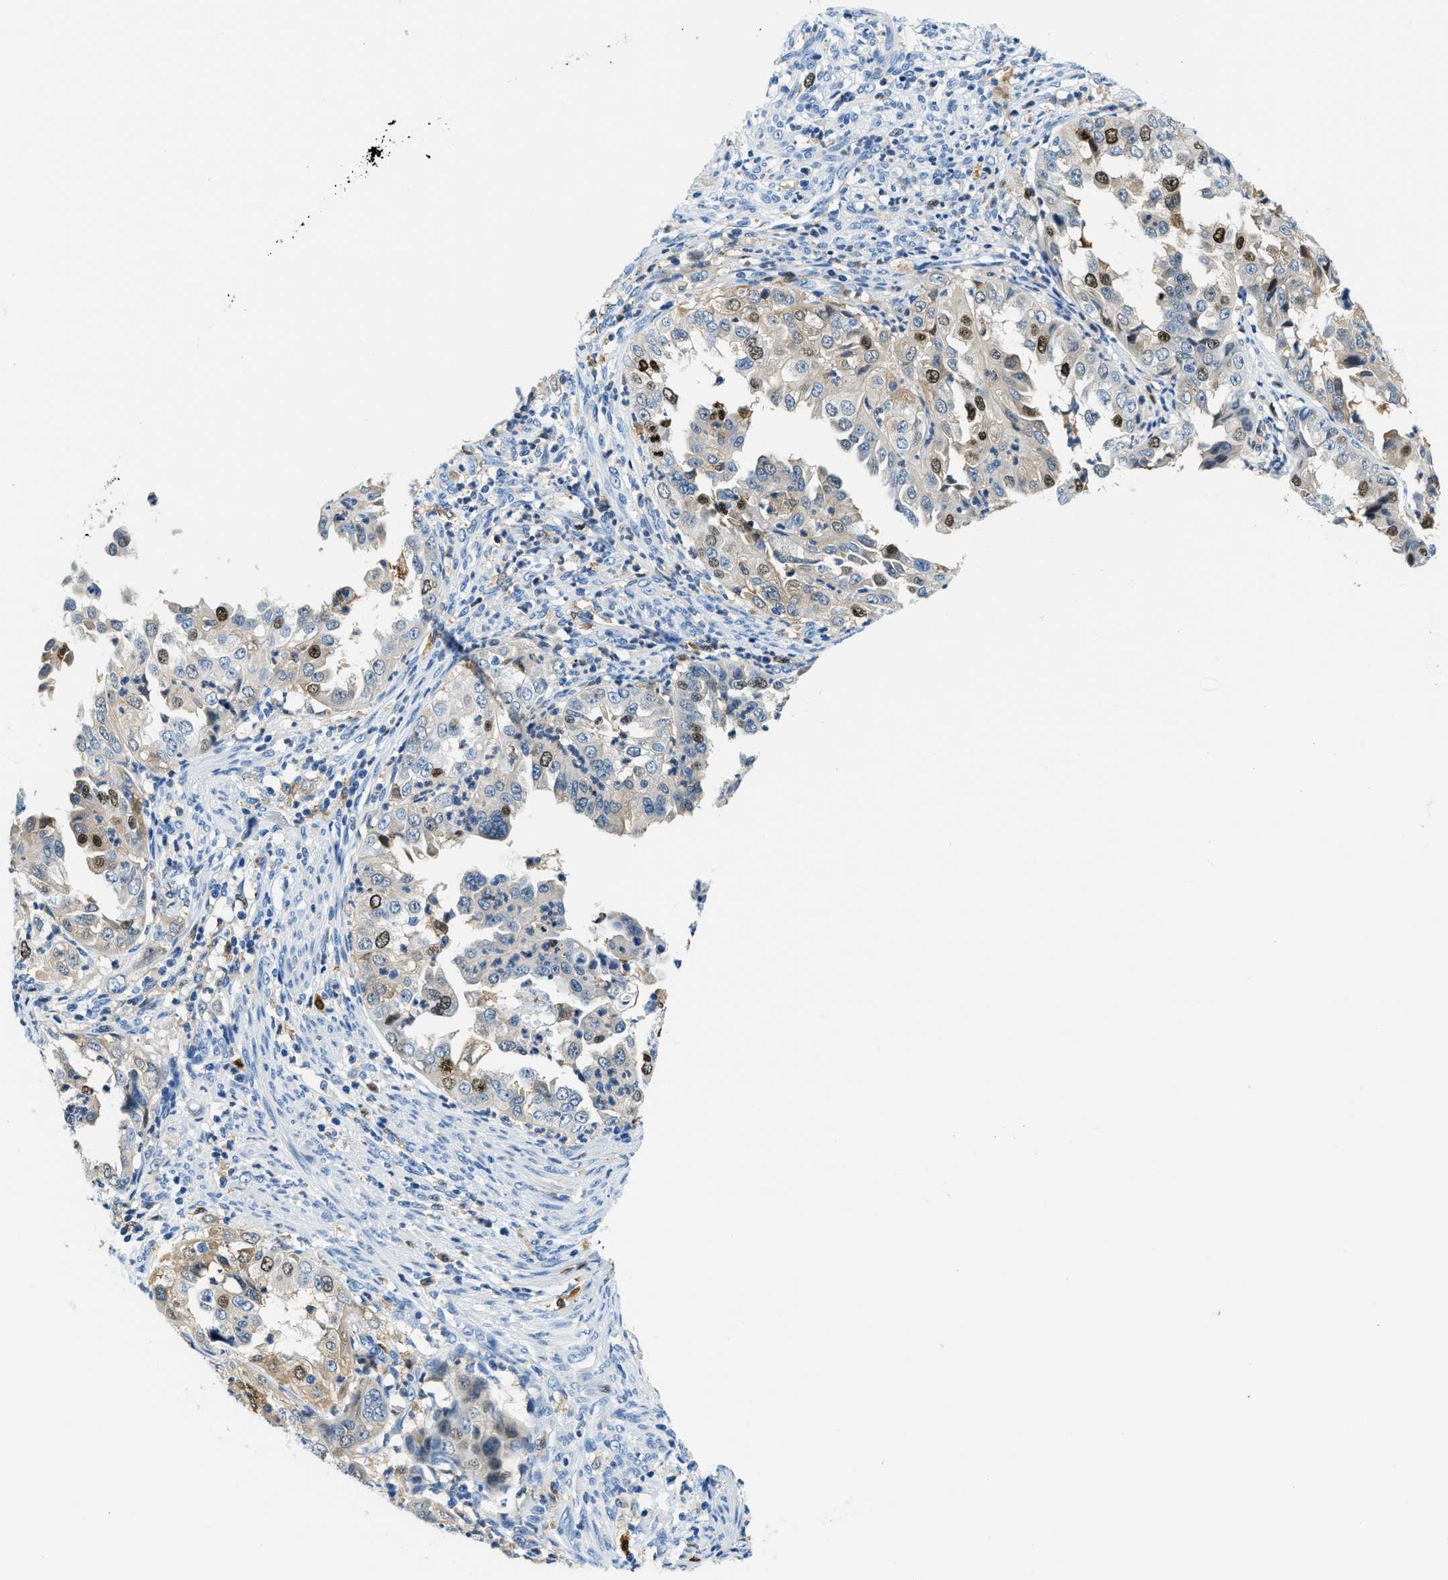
{"staining": {"intensity": "weak", "quantity": "25%-75%", "location": "cytoplasmic/membranous,nuclear"}, "tissue": "endometrial cancer", "cell_type": "Tumor cells", "image_type": "cancer", "snomed": [{"axis": "morphology", "description": "Adenocarcinoma, NOS"}, {"axis": "topography", "description": "Endometrium"}], "caption": "IHC of human adenocarcinoma (endometrial) exhibits low levels of weak cytoplasmic/membranous and nuclear staining in approximately 25%-75% of tumor cells.", "gene": "CAPG", "patient": {"sex": "female", "age": 85}}